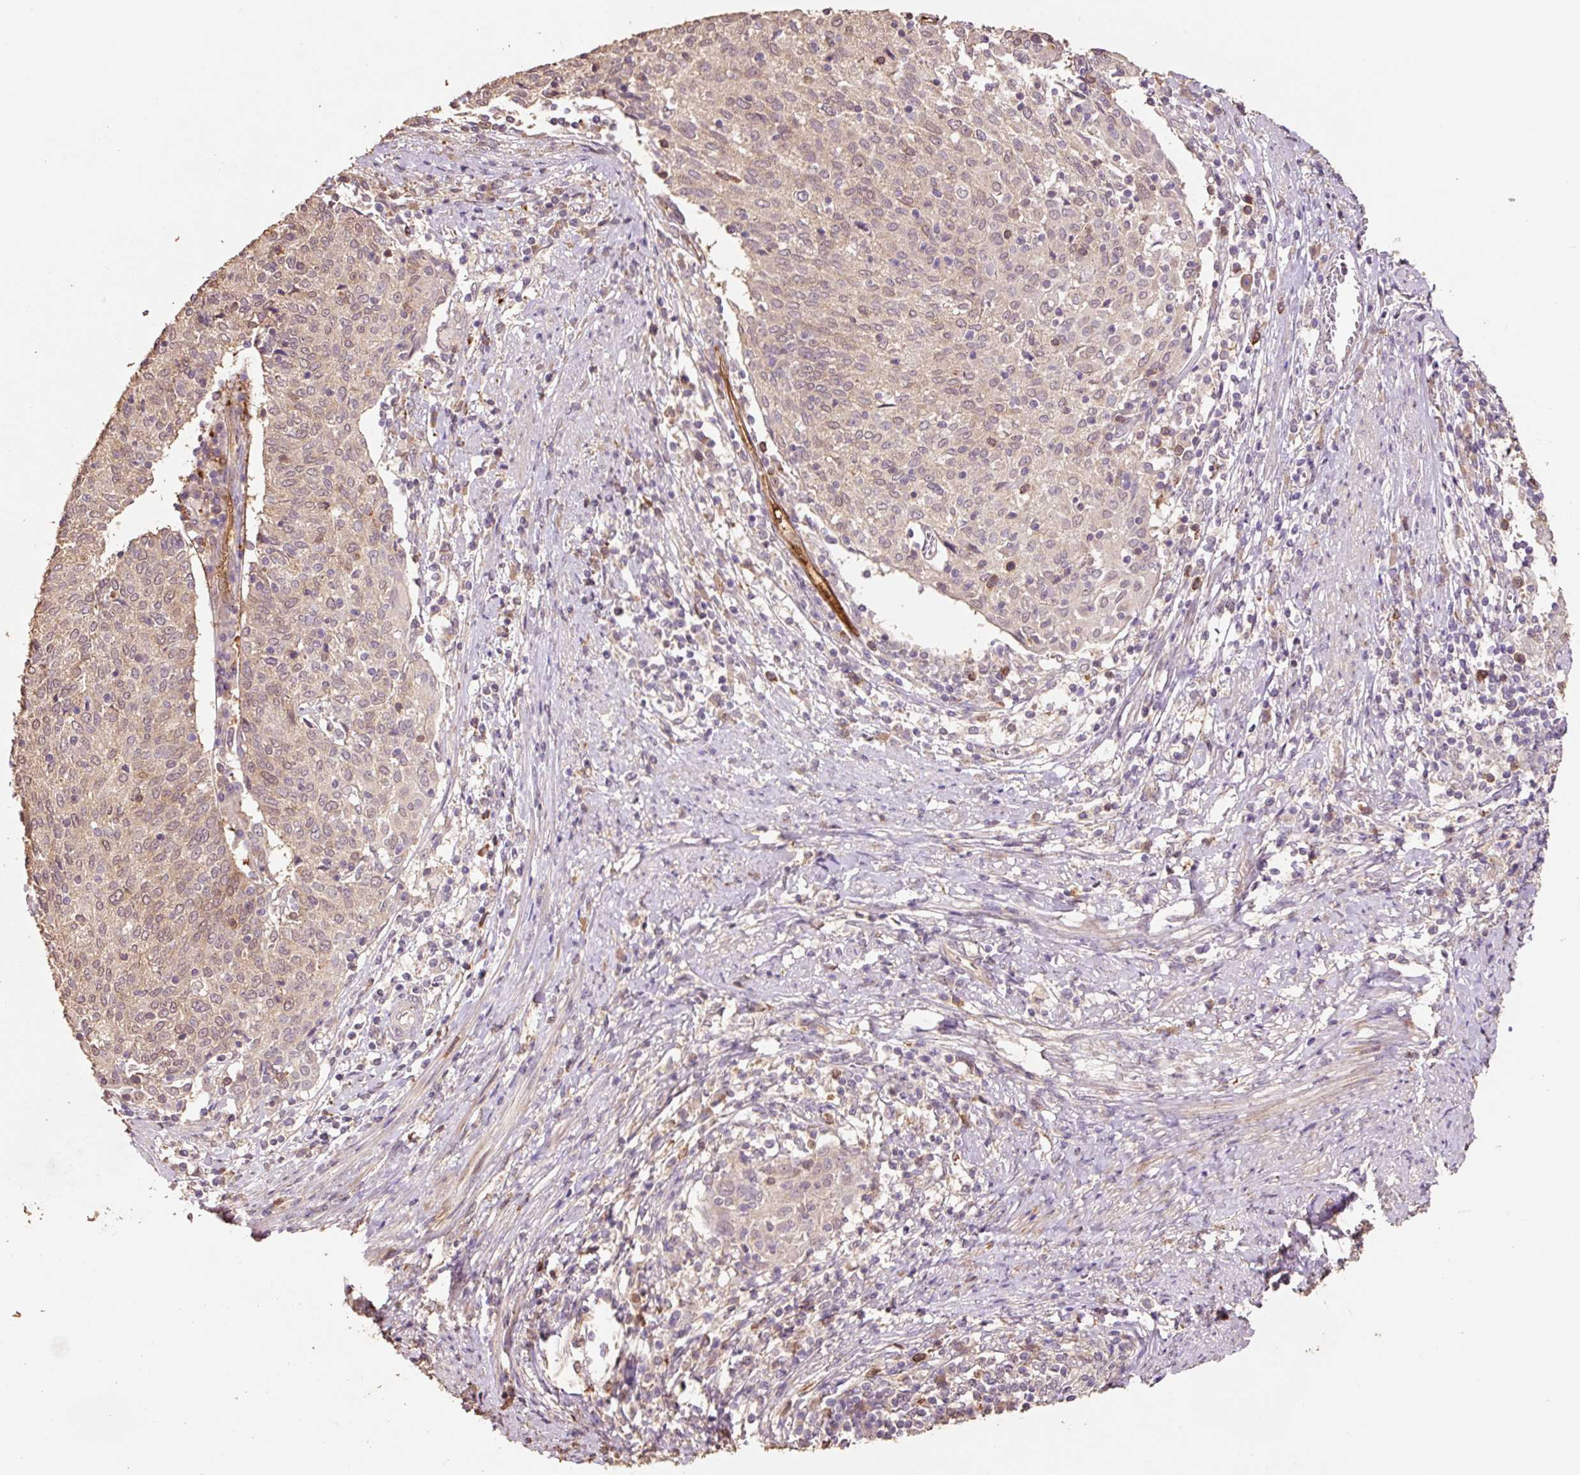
{"staining": {"intensity": "weak", "quantity": ">75%", "location": "cytoplasmic/membranous,nuclear"}, "tissue": "cervical cancer", "cell_type": "Tumor cells", "image_type": "cancer", "snomed": [{"axis": "morphology", "description": "Squamous cell carcinoma, NOS"}, {"axis": "topography", "description": "Cervix"}], "caption": "Immunohistochemistry (DAB) staining of cervical cancer shows weak cytoplasmic/membranous and nuclear protein expression in about >75% of tumor cells. (DAB (3,3'-diaminobenzidine) IHC, brown staining for protein, blue staining for nuclei).", "gene": "HERC2", "patient": {"sex": "female", "age": 52}}